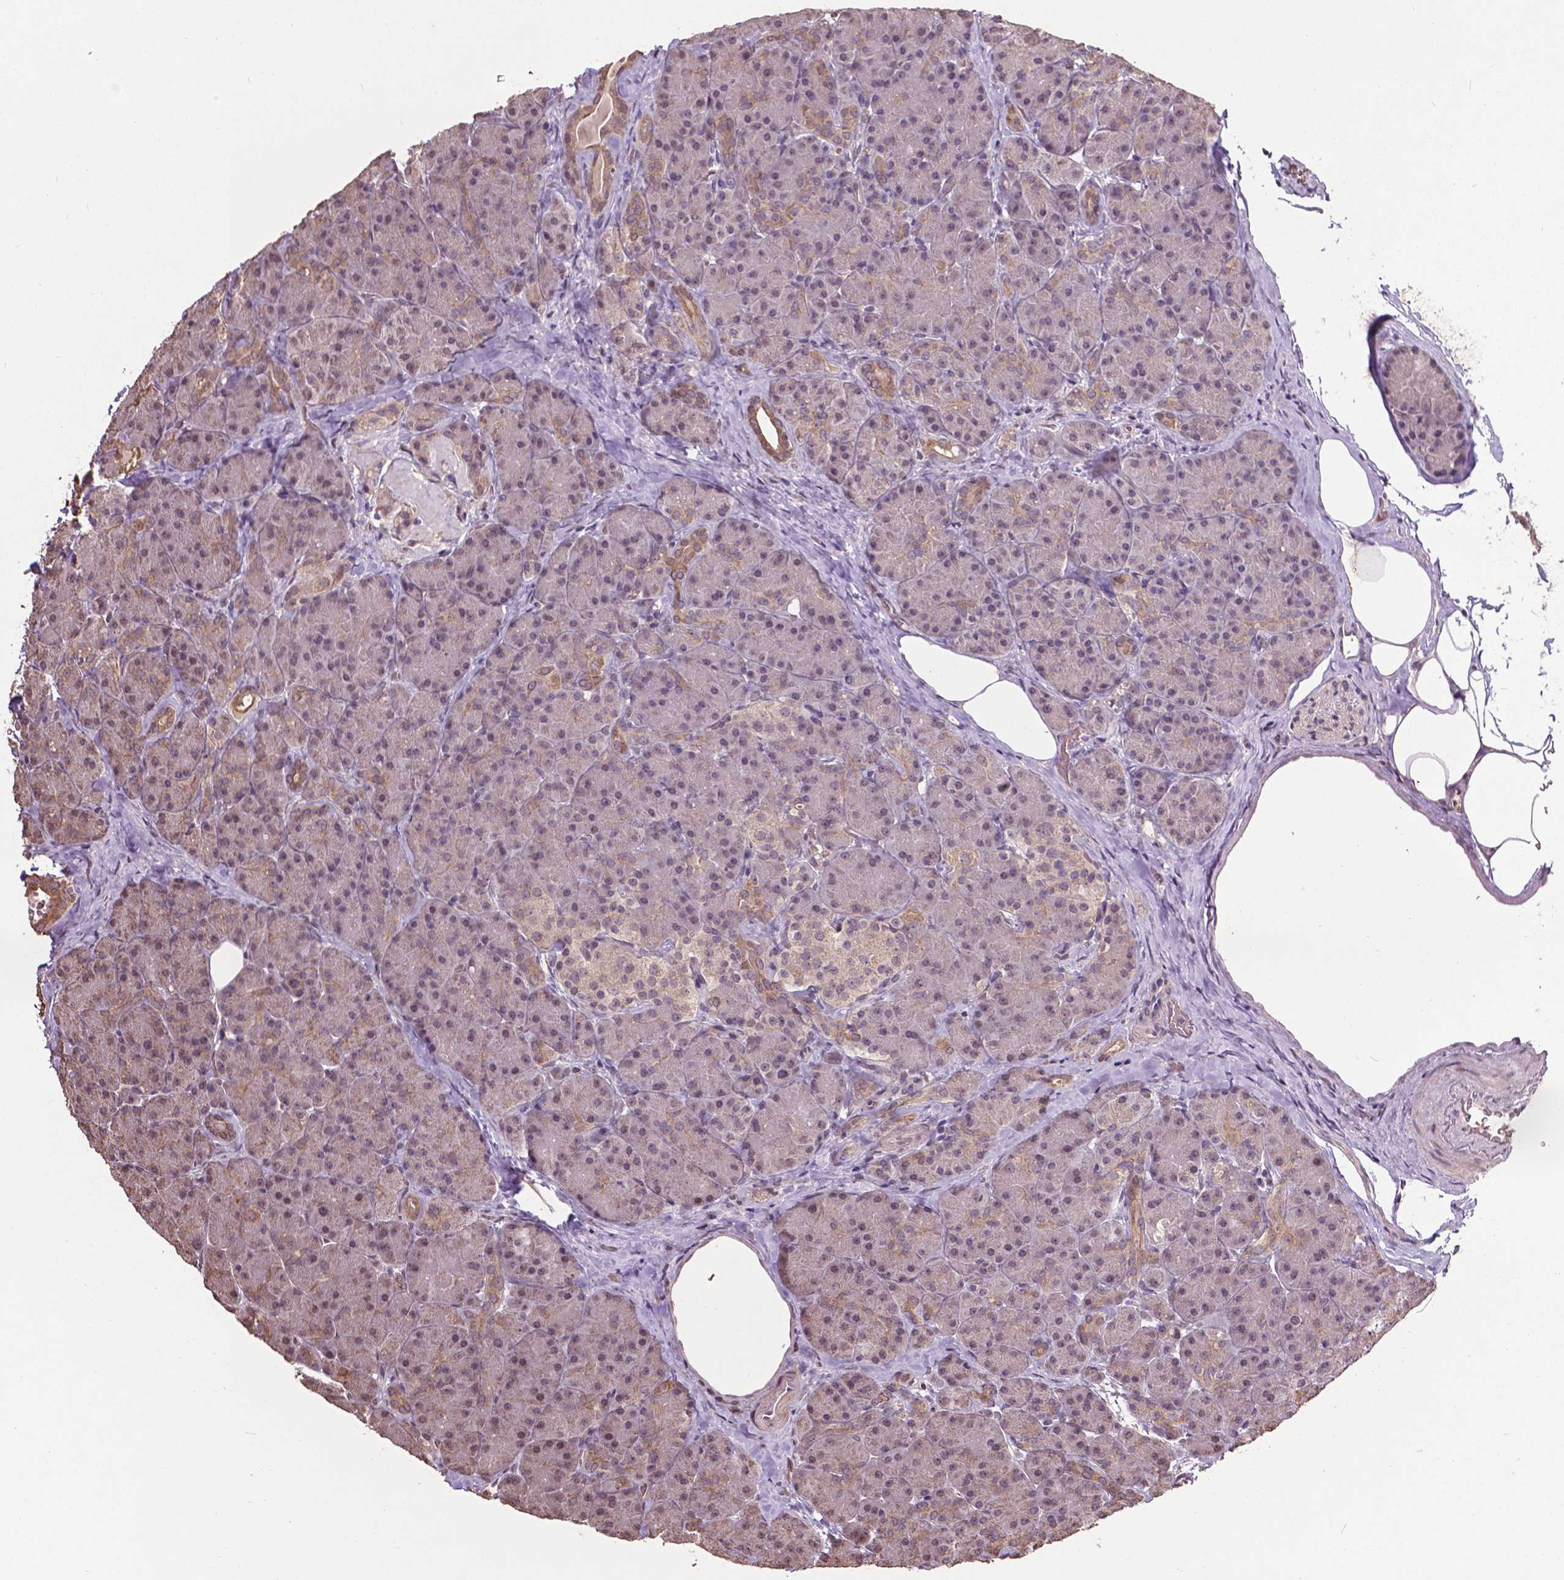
{"staining": {"intensity": "weak", "quantity": "<25%", "location": "cytoplasmic/membranous"}, "tissue": "pancreas", "cell_type": "Exocrine glandular cells", "image_type": "normal", "snomed": [{"axis": "morphology", "description": "Normal tissue, NOS"}, {"axis": "topography", "description": "Pancreas"}], "caption": "IHC micrograph of normal pancreas stained for a protein (brown), which exhibits no positivity in exocrine glandular cells.", "gene": "GLRA2", "patient": {"sex": "male", "age": 57}}